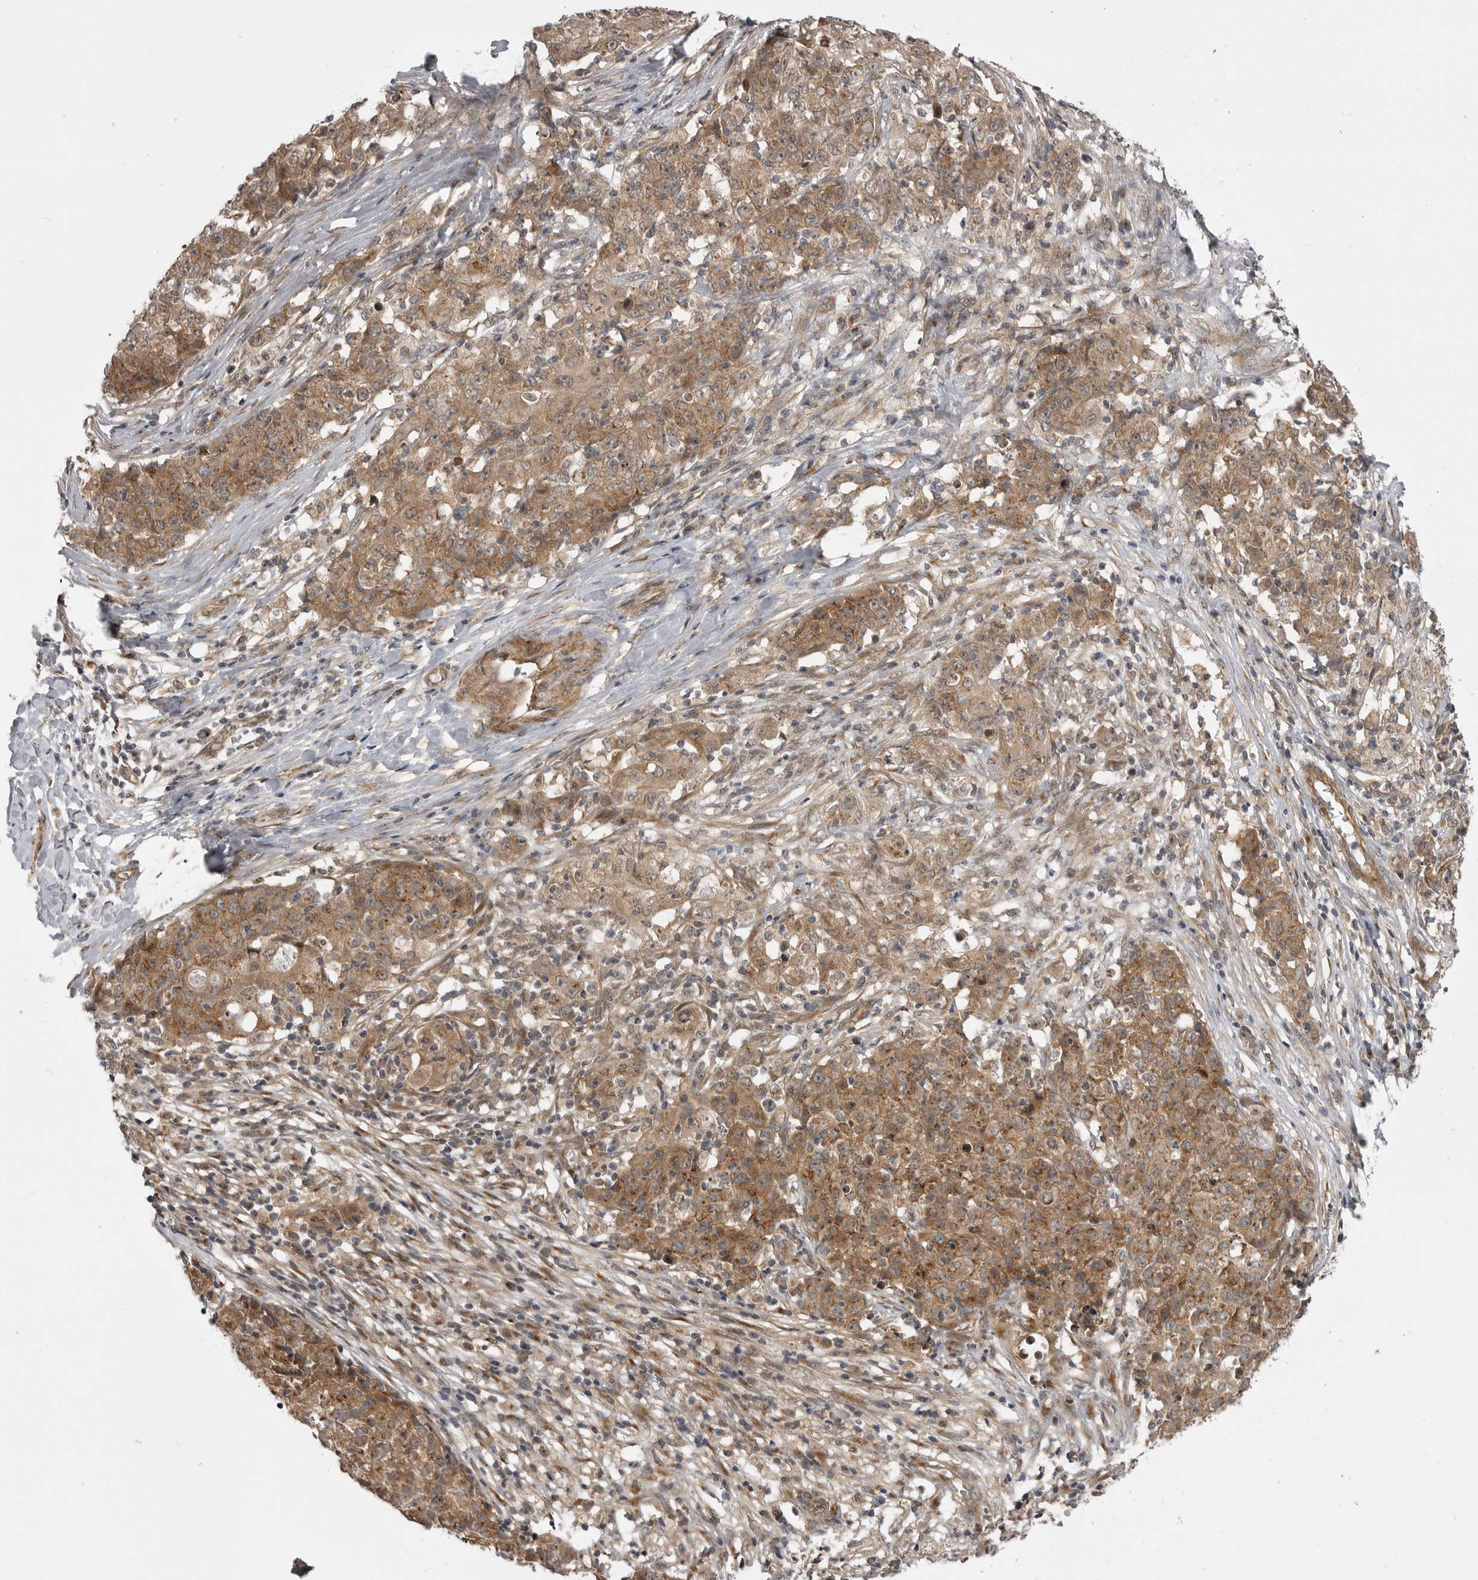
{"staining": {"intensity": "moderate", "quantity": ">75%", "location": "cytoplasmic/membranous"}, "tissue": "ovarian cancer", "cell_type": "Tumor cells", "image_type": "cancer", "snomed": [{"axis": "morphology", "description": "Carcinoma, endometroid"}, {"axis": "topography", "description": "Ovary"}], "caption": "Brown immunohistochemical staining in ovarian cancer (endometroid carcinoma) exhibits moderate cytoplasmic/membranous expression in about >75% of tumor cells.", "gene": "PDCL", "patient": {"sex": "female", "age": 42}}